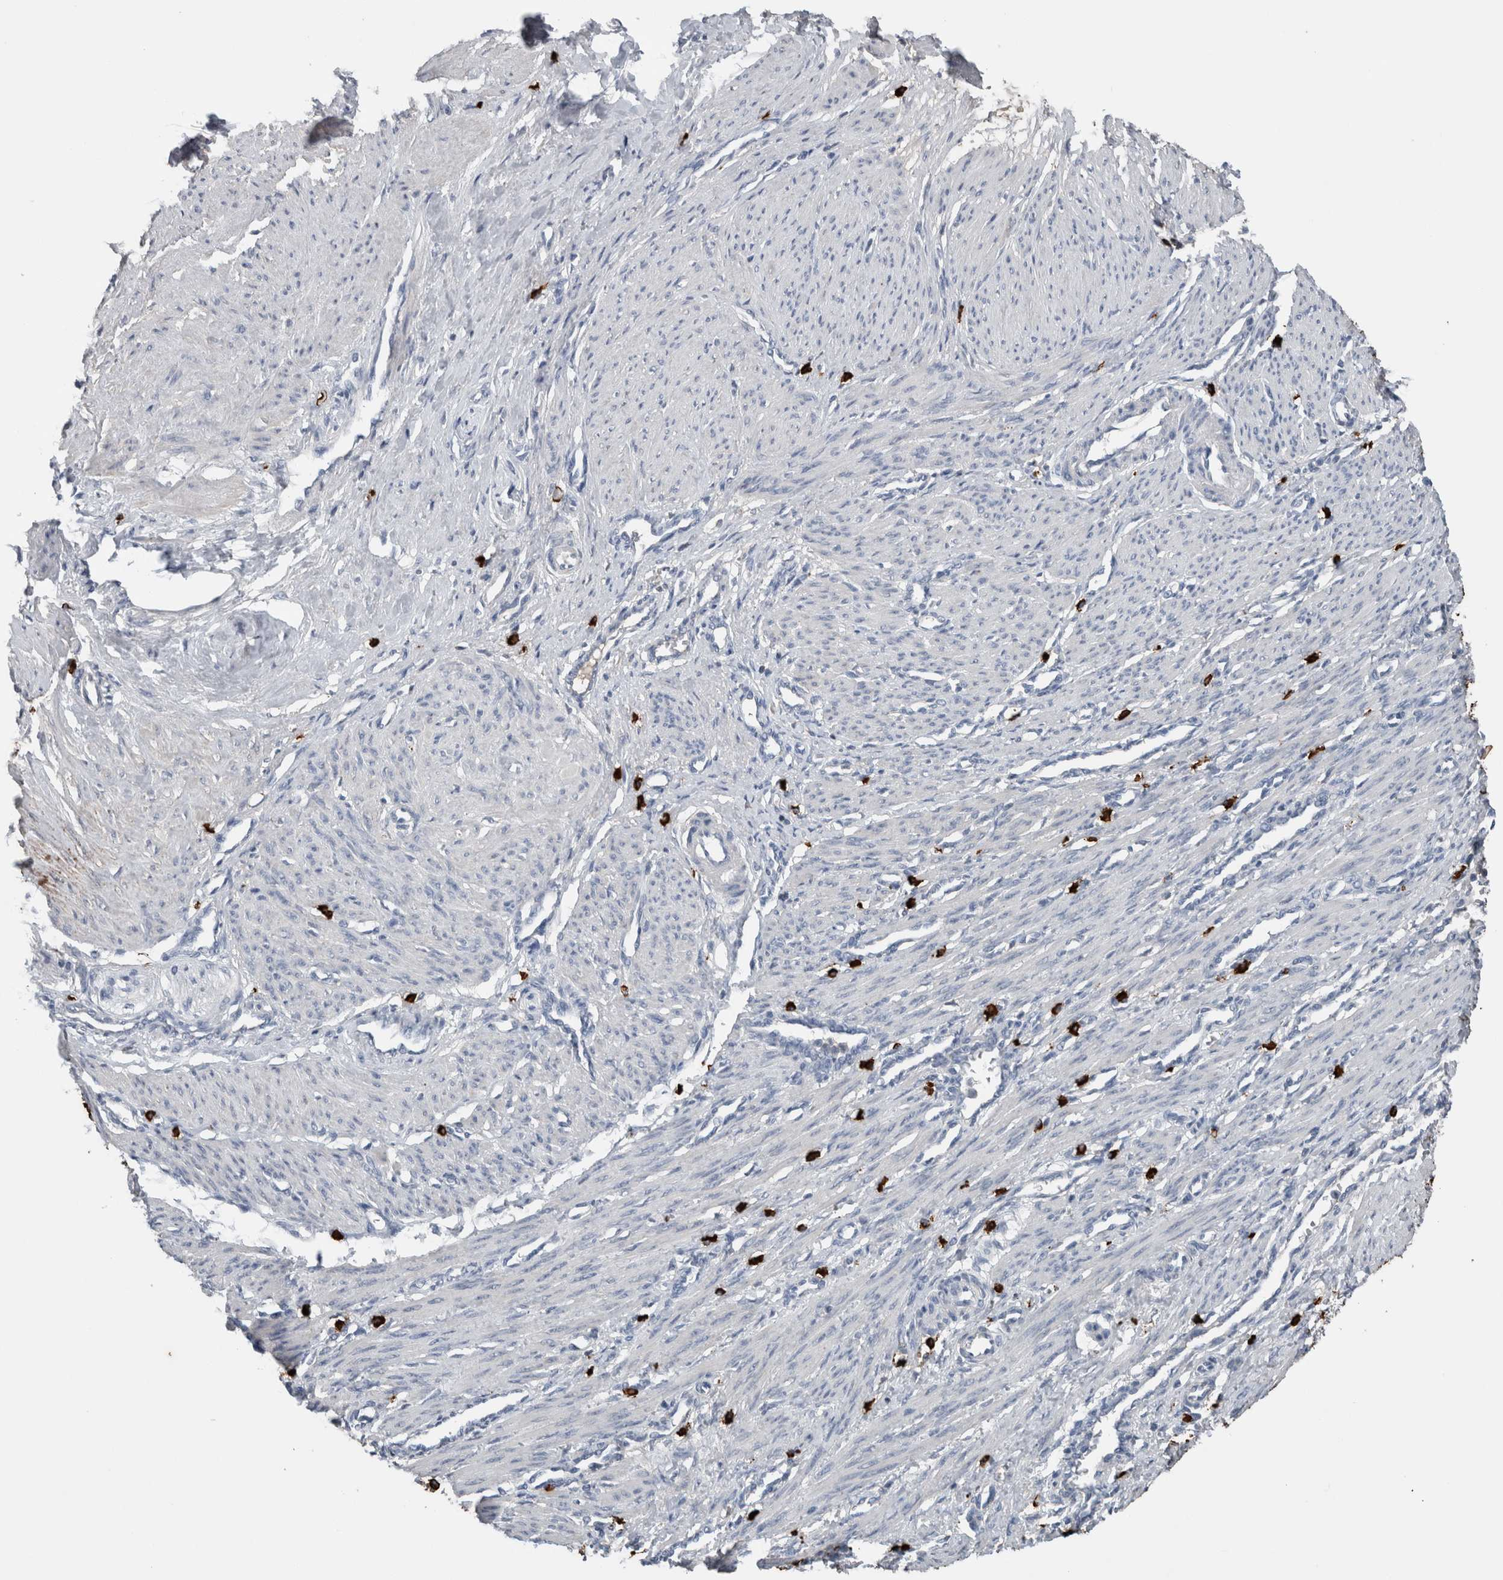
{"staining": {"intensity": "negative", "quantity": "none", "location": "none"}, "tissue": "smooth muscle", "cell_type": "Smooth muscle cells", "image_type": "normal", "snomed": [{"axis": "morphology", "description": "Normal tissue, NOS"}, {"axis": "topography", "description": "Endometrium"}], "caption": "Immunohistochemical staining of benign human smooth muscle demonstrates no significant expression in smooth muscle cells.", "gene": "CRNN", "patient": {"sex": "female", "age": 33}}